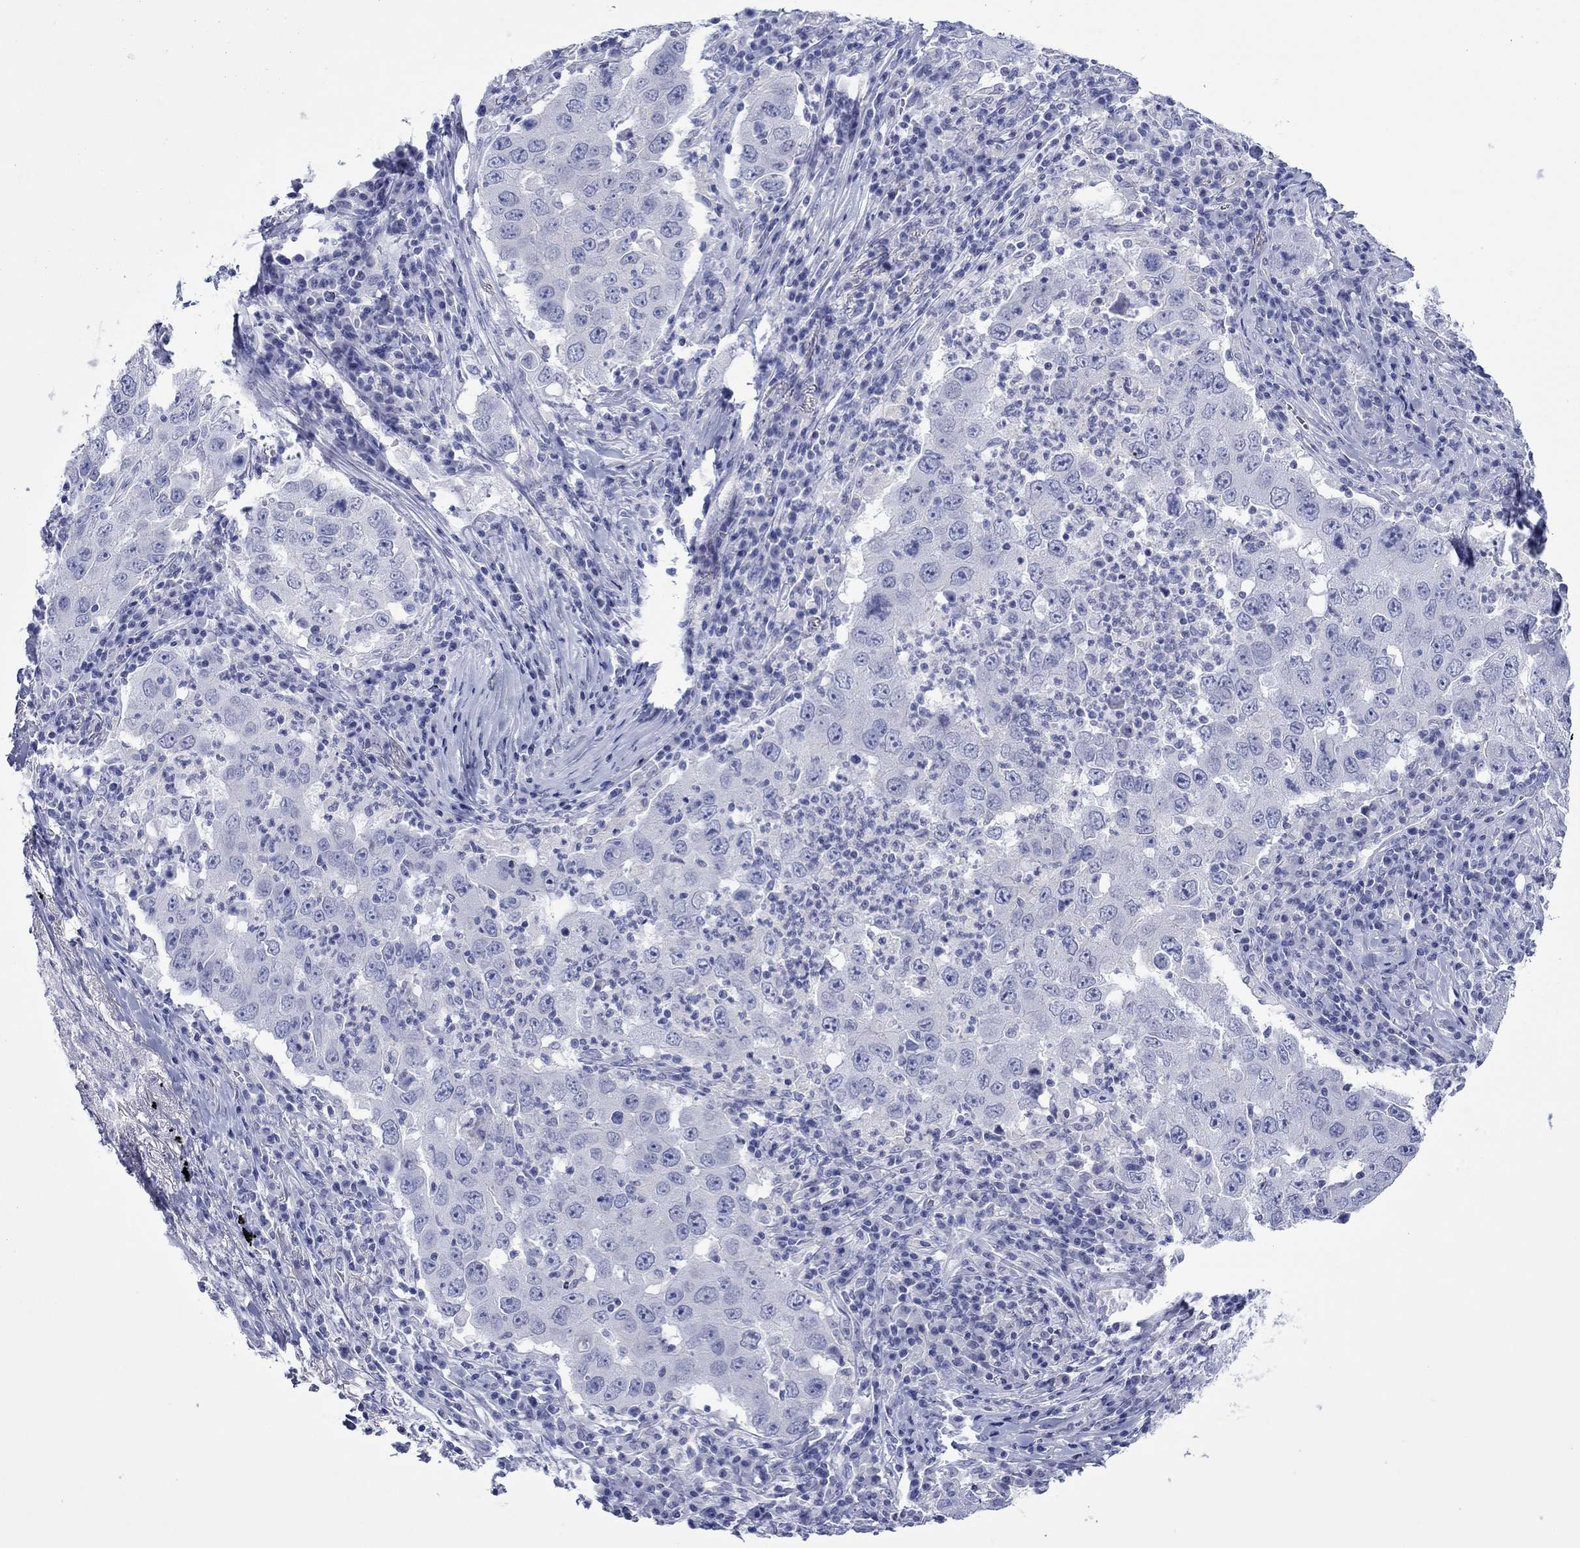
{"staining": {"intensity": "negative", "quantity": "none", "location": "none"}, "tissue": "lung cancer", "cell_type": "Tumor cells", "image_type": "cancer", "snomed": [{"axis": "morphology", "description": "Adenocarcinoma, NOS"}, {"axis": "topography", "description": "Lung"}], "caption": "Immunohistochemistry (IHC) image of lung cancer stained for a protein (brown), which reveals no expression in tumor cells.", "gene": "MLANA", "patient": {"sex": "male", "age": 73}}